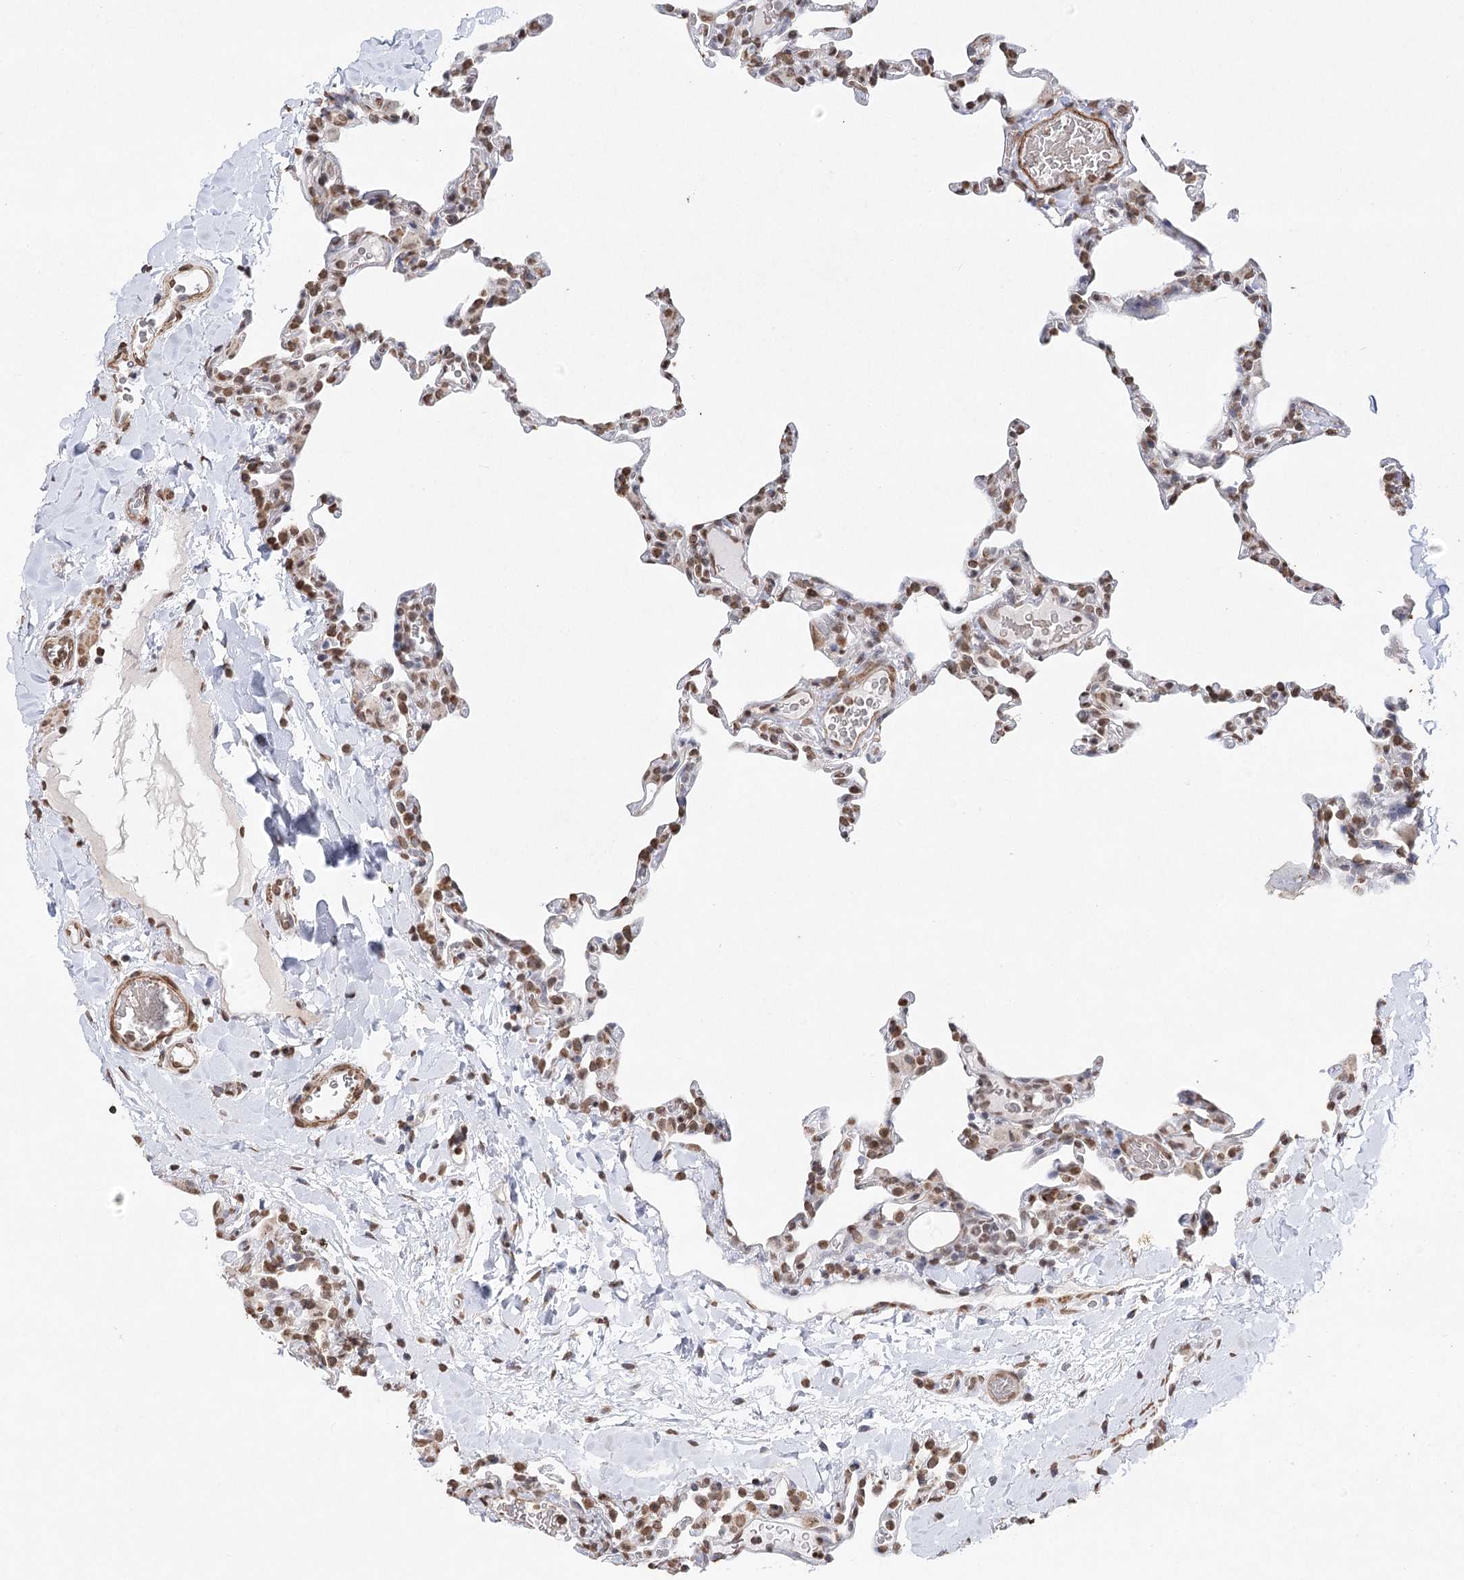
{"staining": {"intensity": "moderate", "quantity": ">75%", "location": "nuclear"}, "tissue": "lung", "cell_type": "Alveolar cells", "image_type": "normal", "snomed": [{"axis": "morphology", "description": "Normal tissue, NOS"}, {"axis": "topography", "description": "Lung"}], "caption": "Immunohistochemical staining of normal lung displays >75% levels of moderate nuclear protein staining in about >75% of alveolar cells.", "gene": "ENSG00000275740", "patient": {"sex": "male", "age": 20}}